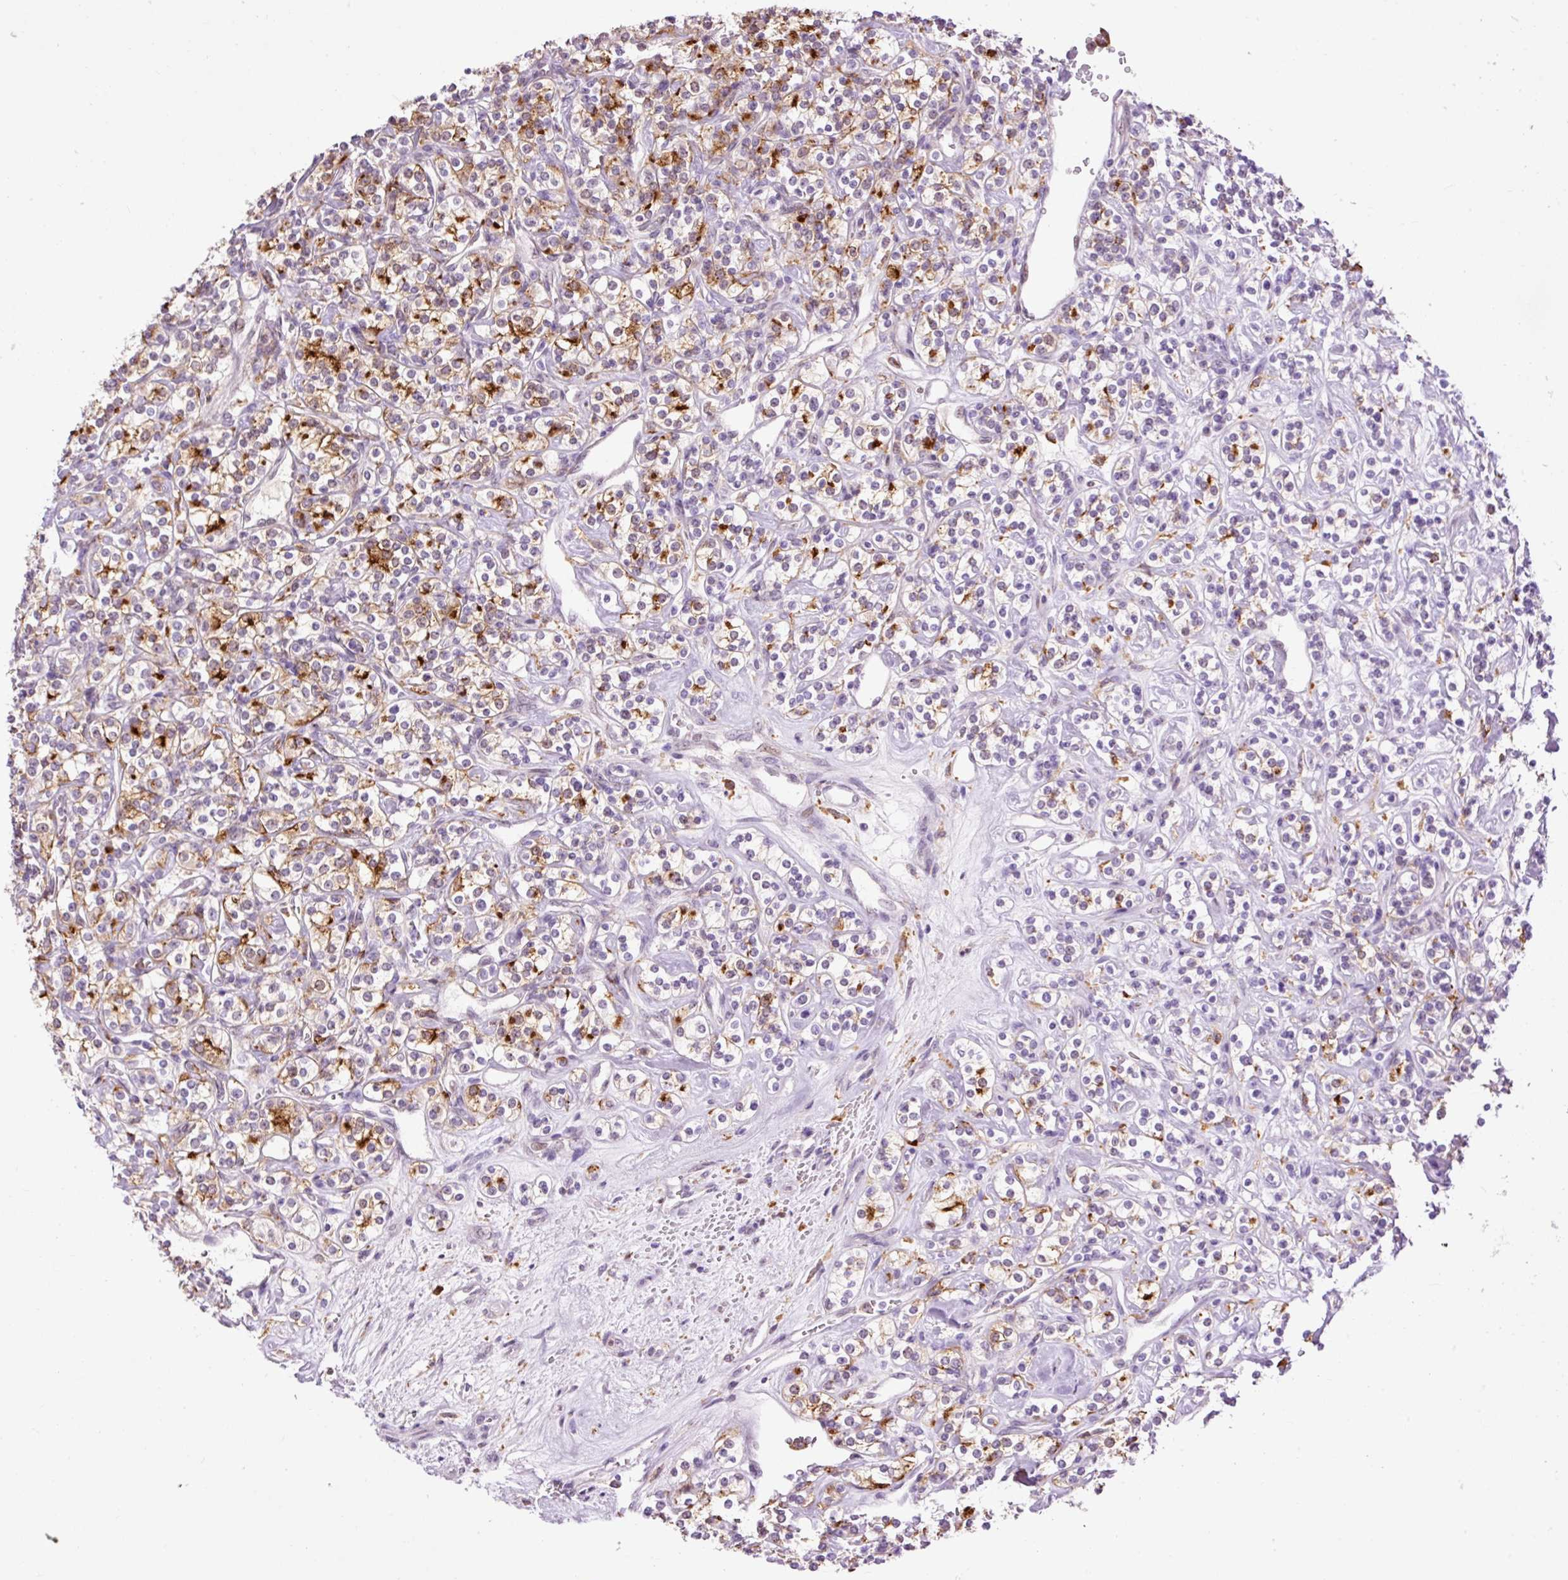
{"staining": {"intensity": "moderate", "quantity": "25%-75%", "location": "cytoplasmic/membranous"}, "tissue": "renal cancer", "cell_type": "Tumor cells", "image_type": "cancer", "snomed": [{"axis": "morphology", "description": "Adenocarcinoma, NOS"}, {"axis": "topography", "description": "Kidney"}], "caption": "Protein expression analysis of human renal cancer reveals moderate cytoplasmic/membranous expression in about 25%-75% of tumor cells. (IHC, brightfield microscopy, high magnification).", "gene": "LY86", "patient": {"sex": "male", "age": 77}}